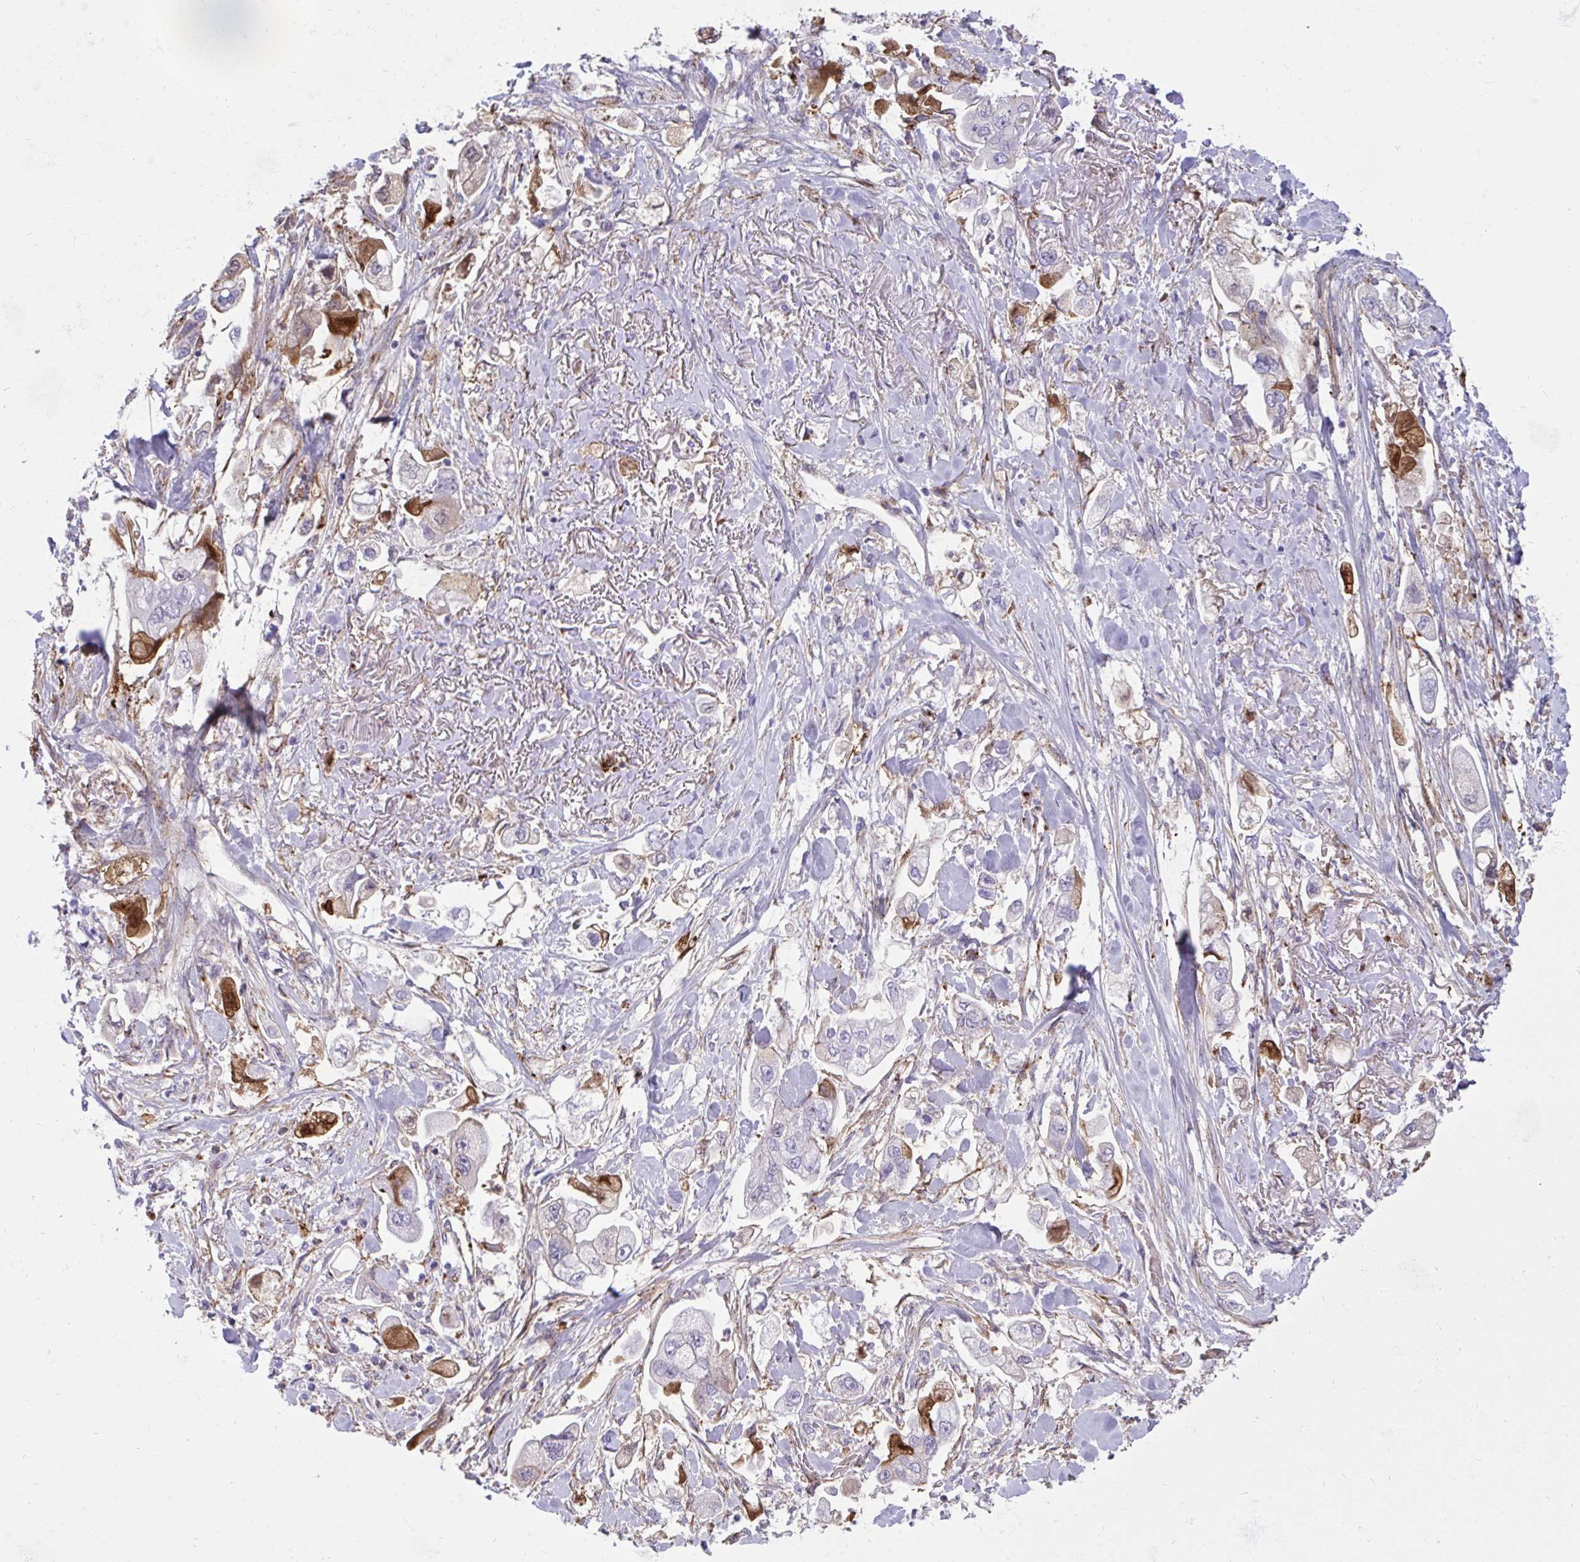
{"staining": {"intensity": "moderate", "quantity": "<25%", "location": "cytoplasmic/membranous"}, "tissue": "stomach cancer", "cell_type": "Tumor cells", "image_type": "cancer", "snomed": [{"axis": "morphology", "description": "Adenocarcinoma, NOS"}, {"axis": "topography", "description": "Stomach"}], "caption": "A histopathology image showing moderate cytoplasmic/membranous expression in about <25% of tumor cells in adenocarcinoma (stomach), as visualized by brown immunohistochemical staining.", "gene": "F2", "patient": {"sex": "male", "age": 62}}